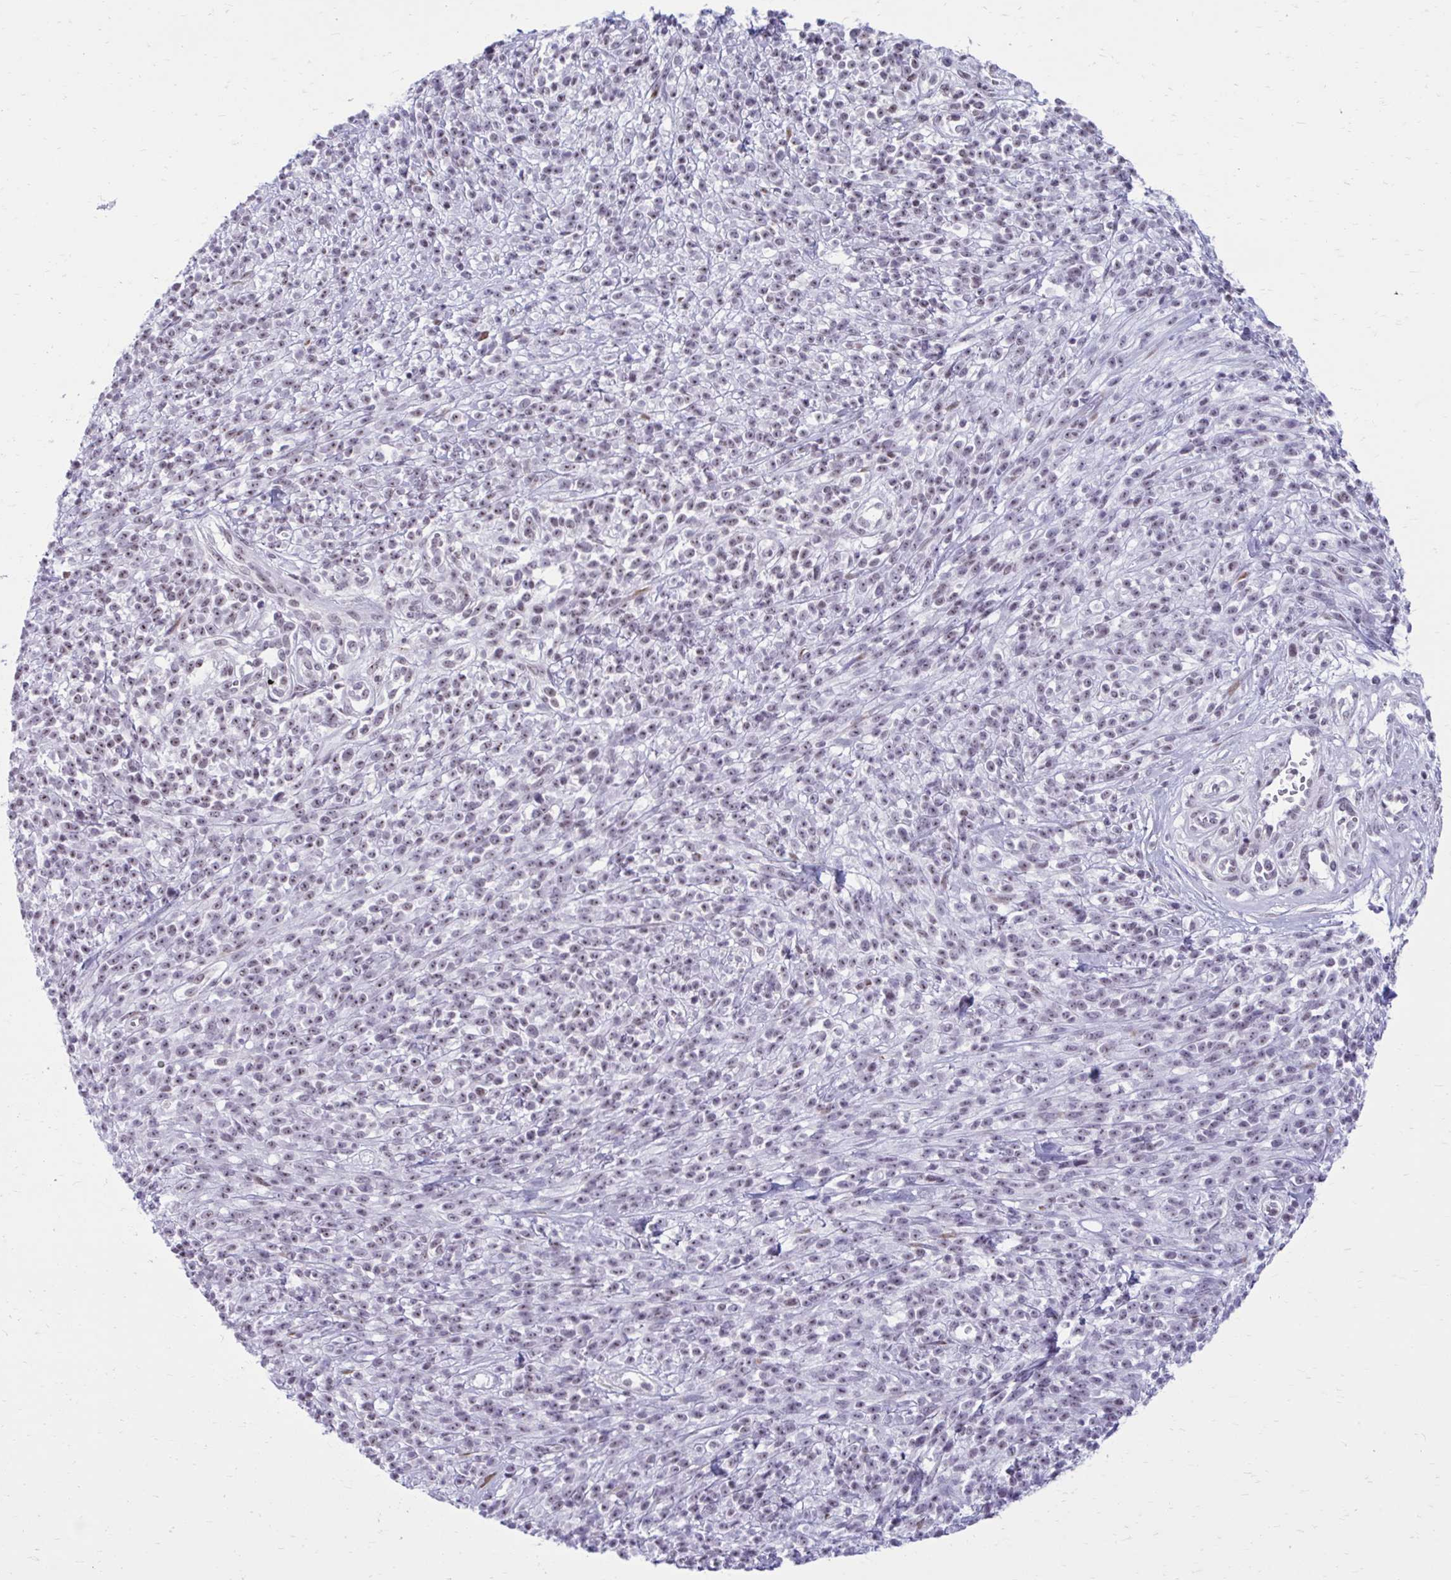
{"staining": {"intensity": "negative", "quantity": "none", "location": "none"}, "tissue": "melanoma", "cell_type": "Tumor cells", "image_type": "cancer", "snomed": [{"axis": "morphology", "description": "Malignant melanoma, NOS"}, {"axis": "topography", "description": "Skin"}, {"axis": "topography", "description": "Skin of trunk"}], "caption": "DAB immunohistochemical staining of human malignant melanoma displays no significant expression in tumor cells.", "gene": "PROSER1", "patient": {"sex": "male", "age": 74}}